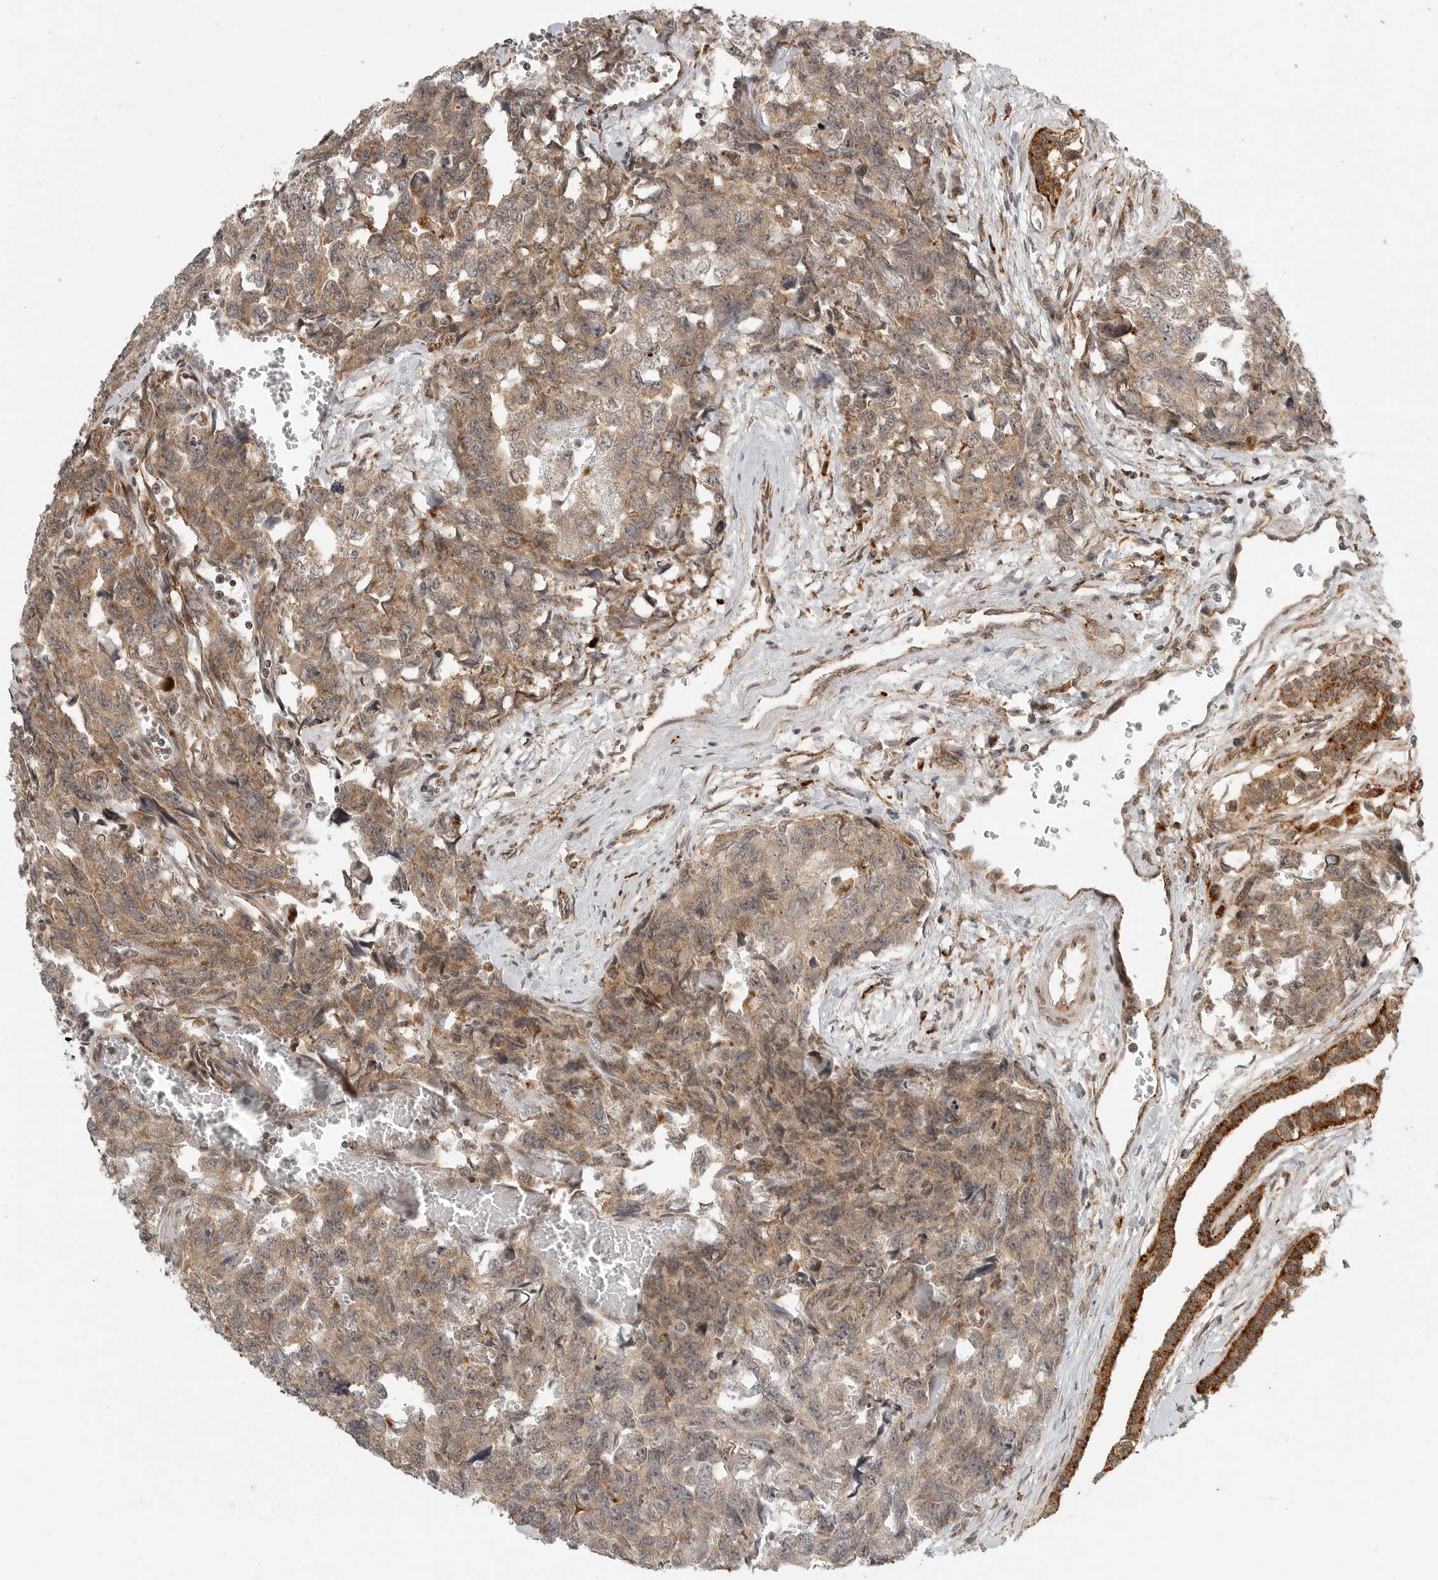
{"staining": {"intensity": "moderate", "quantity": ">75%", "location": "cytoplasmic/membranous"}, "tissue": "testis cancer", "cell_type": "Tumor cells", "image_type": "cancer", "snomed": [{"axis": "morphology", "description": "Carcinoma, Embryonal, NOS"}, {"axis": "topography", "description": "Testis"}], "caption": "Immunohistochemistry of testis embryonal carcinoma demonstrates medium levels of moderate cytoplasmic/membranous positivity in about >75% of tumor cells. (brown staining indicates protein expression, while blue staining denotes nuclei).", "gene": "IDUA", "patient": {"sex": "male", "age": 31}}